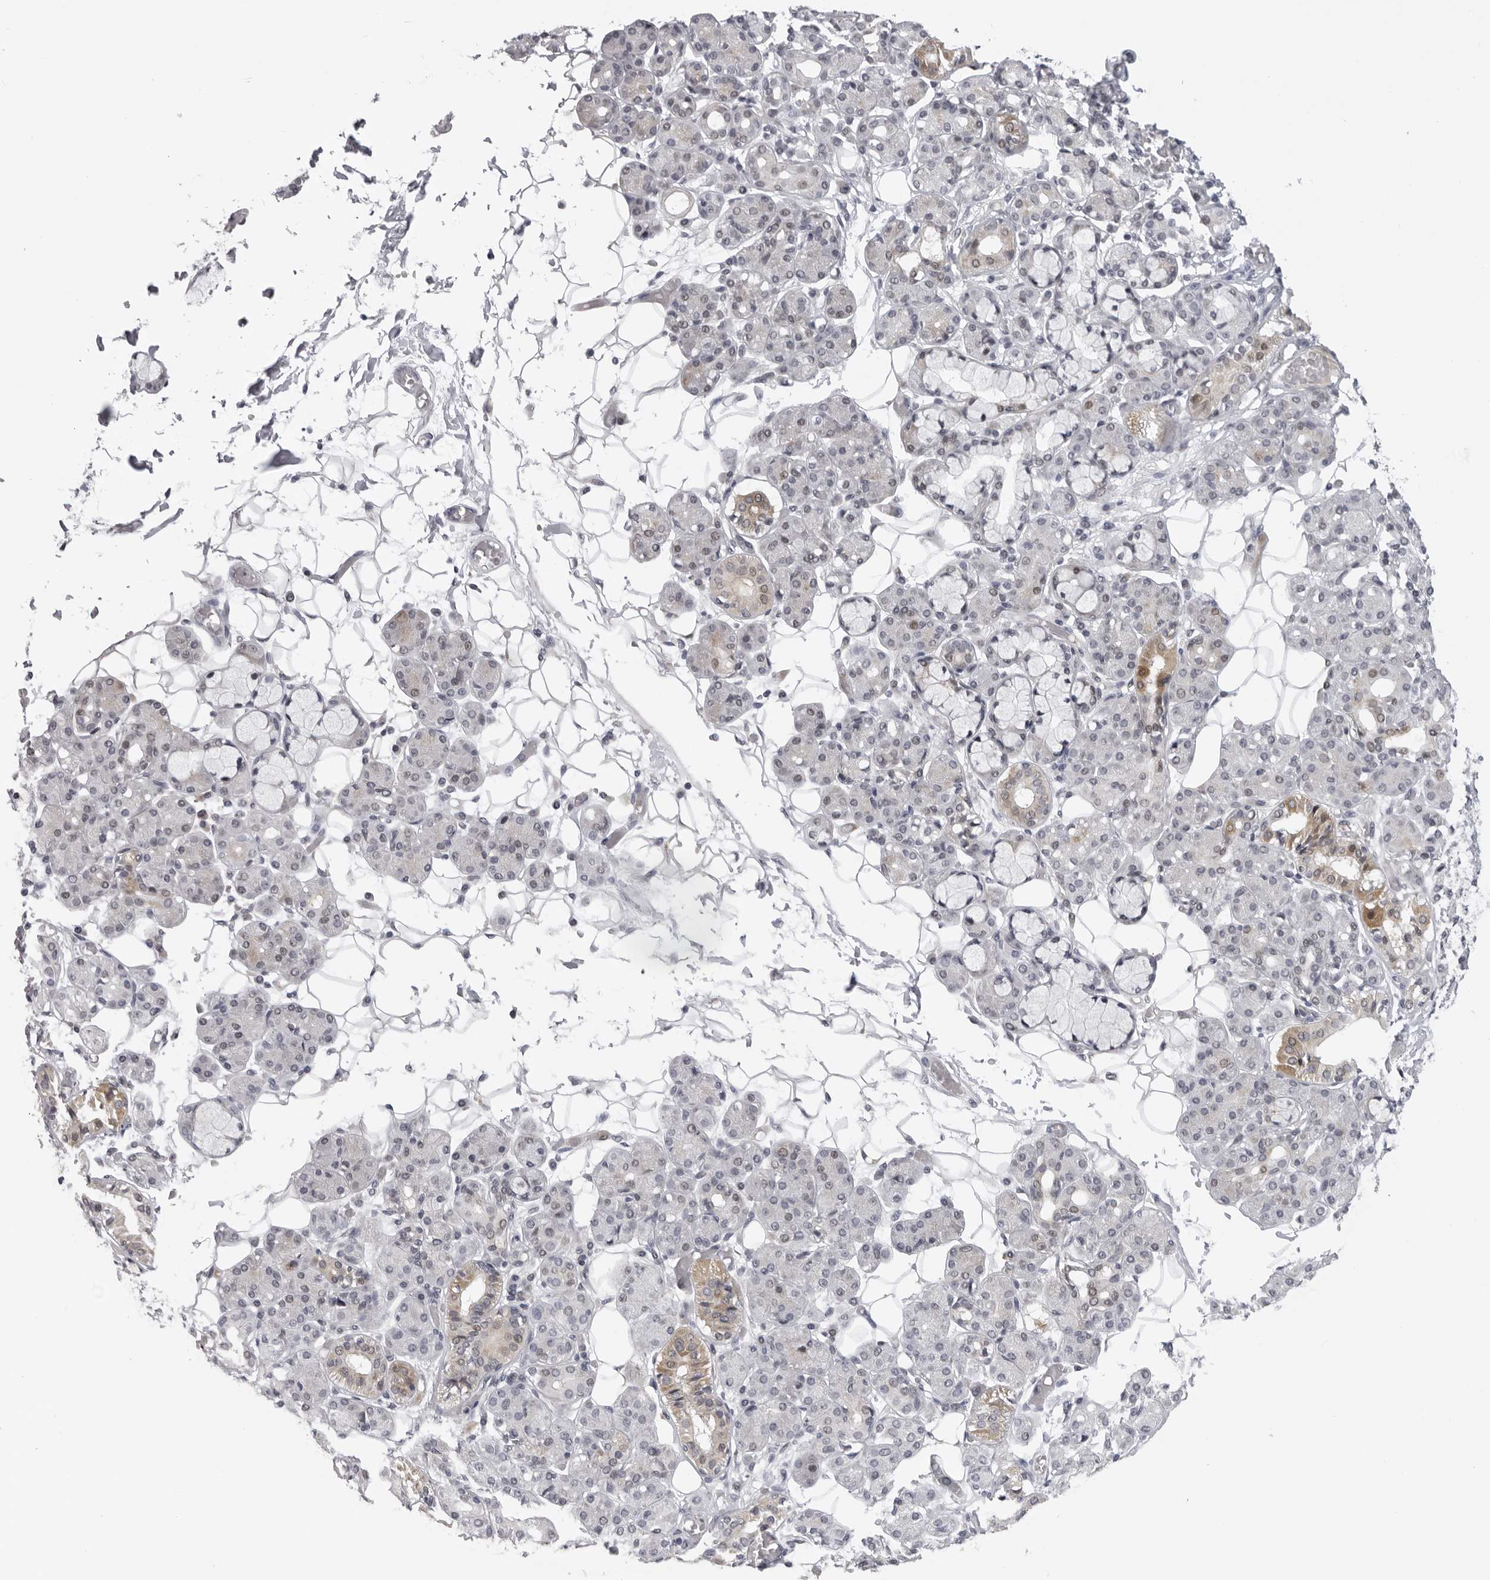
{"staining": {"intensity": "moderate", "quantity": "<25%", "location": "cytoplasmic/membranous"}, "tissue": "salivary gland", "cell_type": "Glandular cells", "image_type": "normal", "snomed": [{"axis": "morphology", "description": "Normal tissue, NOS"}, {"axis": "topography", "description": "Salivary gland"}], "caption": "This image exhibits IHC staining of unremarkable salivary gland, with low moderate cytoplasmic/membranous positivity in about <25% of glandular cells.", "gene": "ALPK2", "patient": {"sex": "male", "age": 63}}